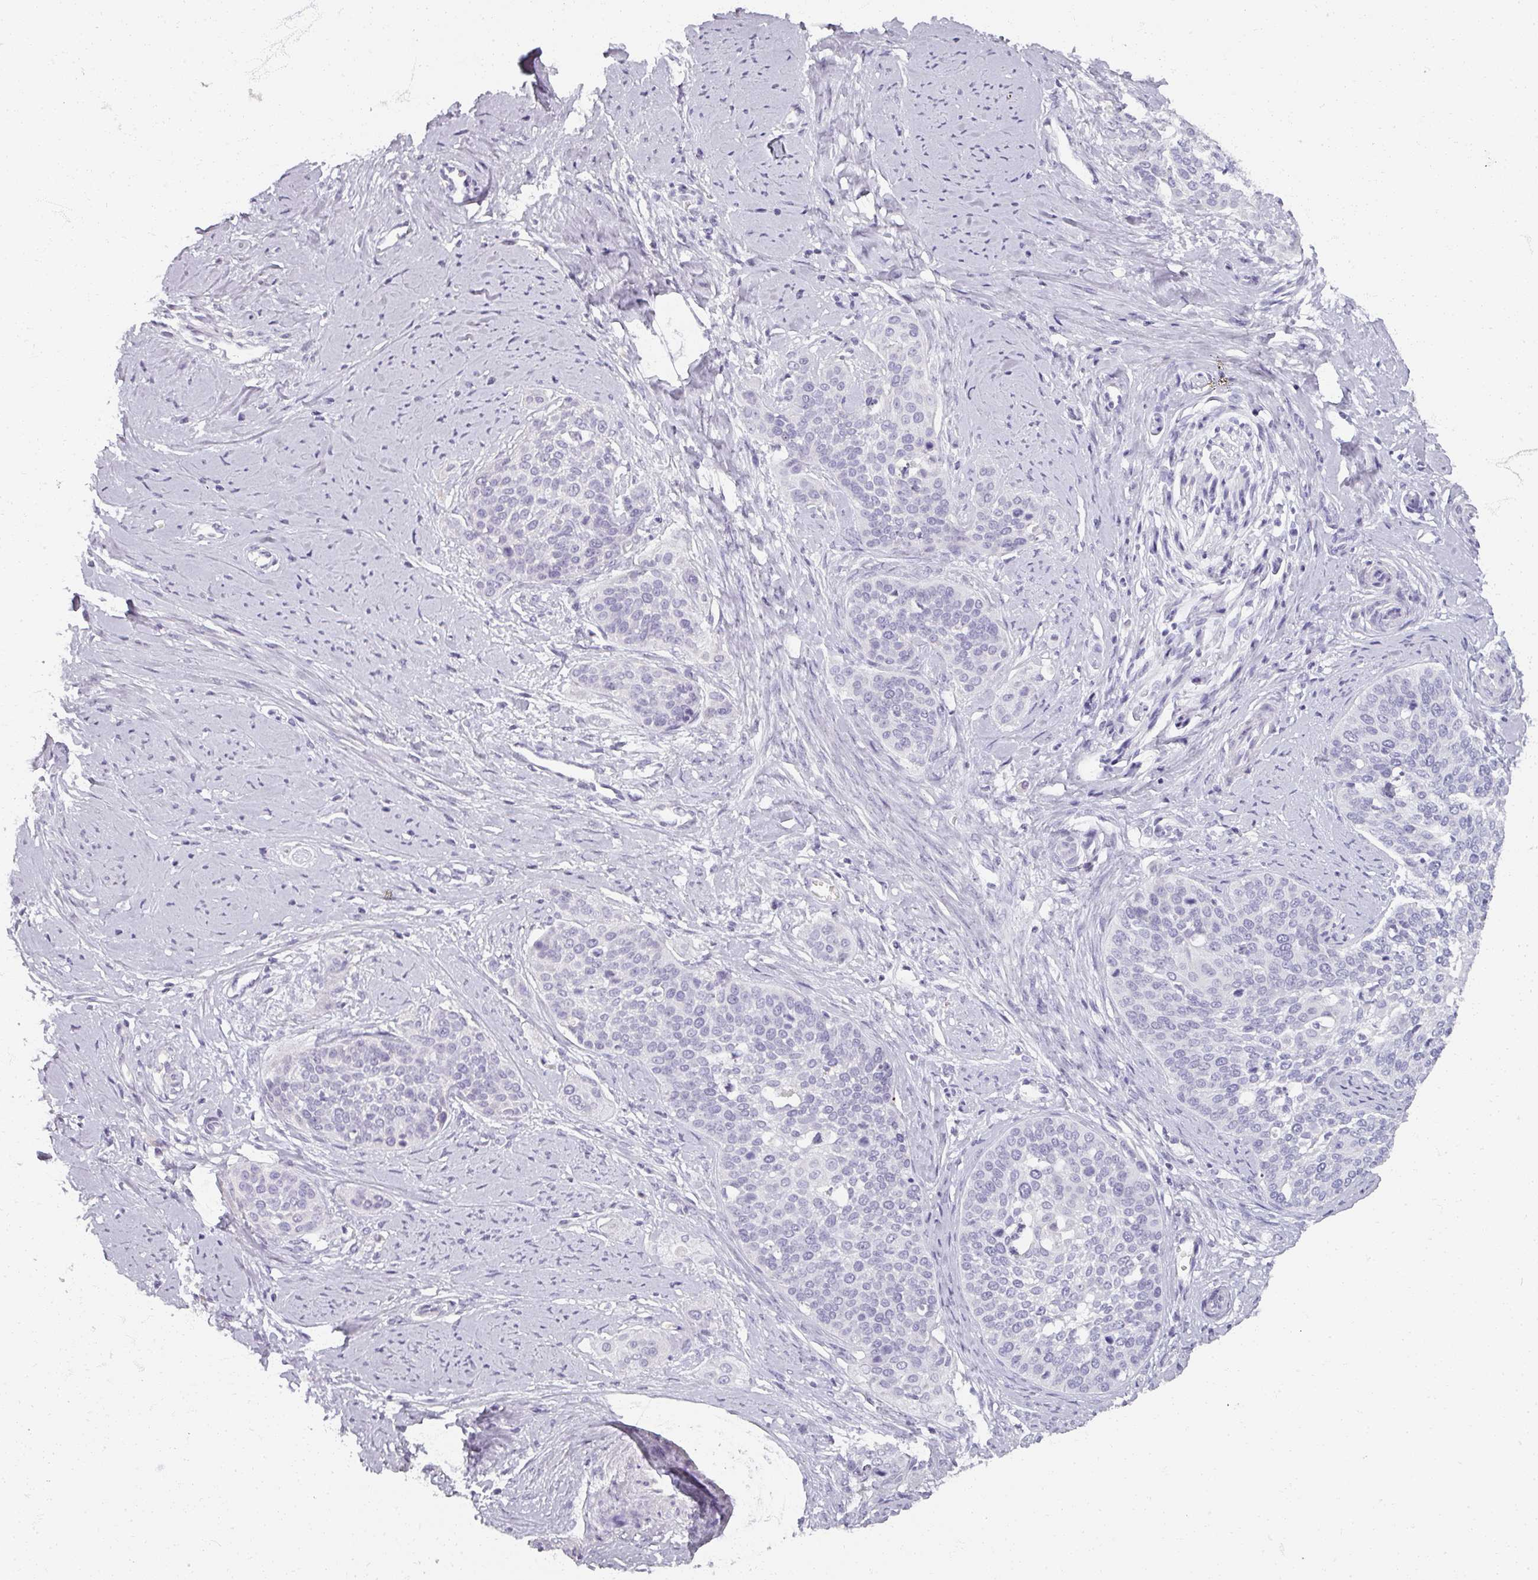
{"staining": {"intensity": "negative", "quantity": "none", "location": "none"}, "tissue": "cervical cancer", "cell_type": "Tumor cells", "image_type": "cancer", "snomed": [{"axis": "morphology", "description": "Squamous cell carcinoma, NOS"}, {"axis": "topography", "description": "Cervix"}], "caption": "Cervical cancer (squamous cell carcinoma) was stained to show a protein in brown. There is no significant staining in tumor cells. (DAB IHC with hematoxylin counter stain).", "gene": "REG3G", "patient": {"sex": "female", "age": 44}}